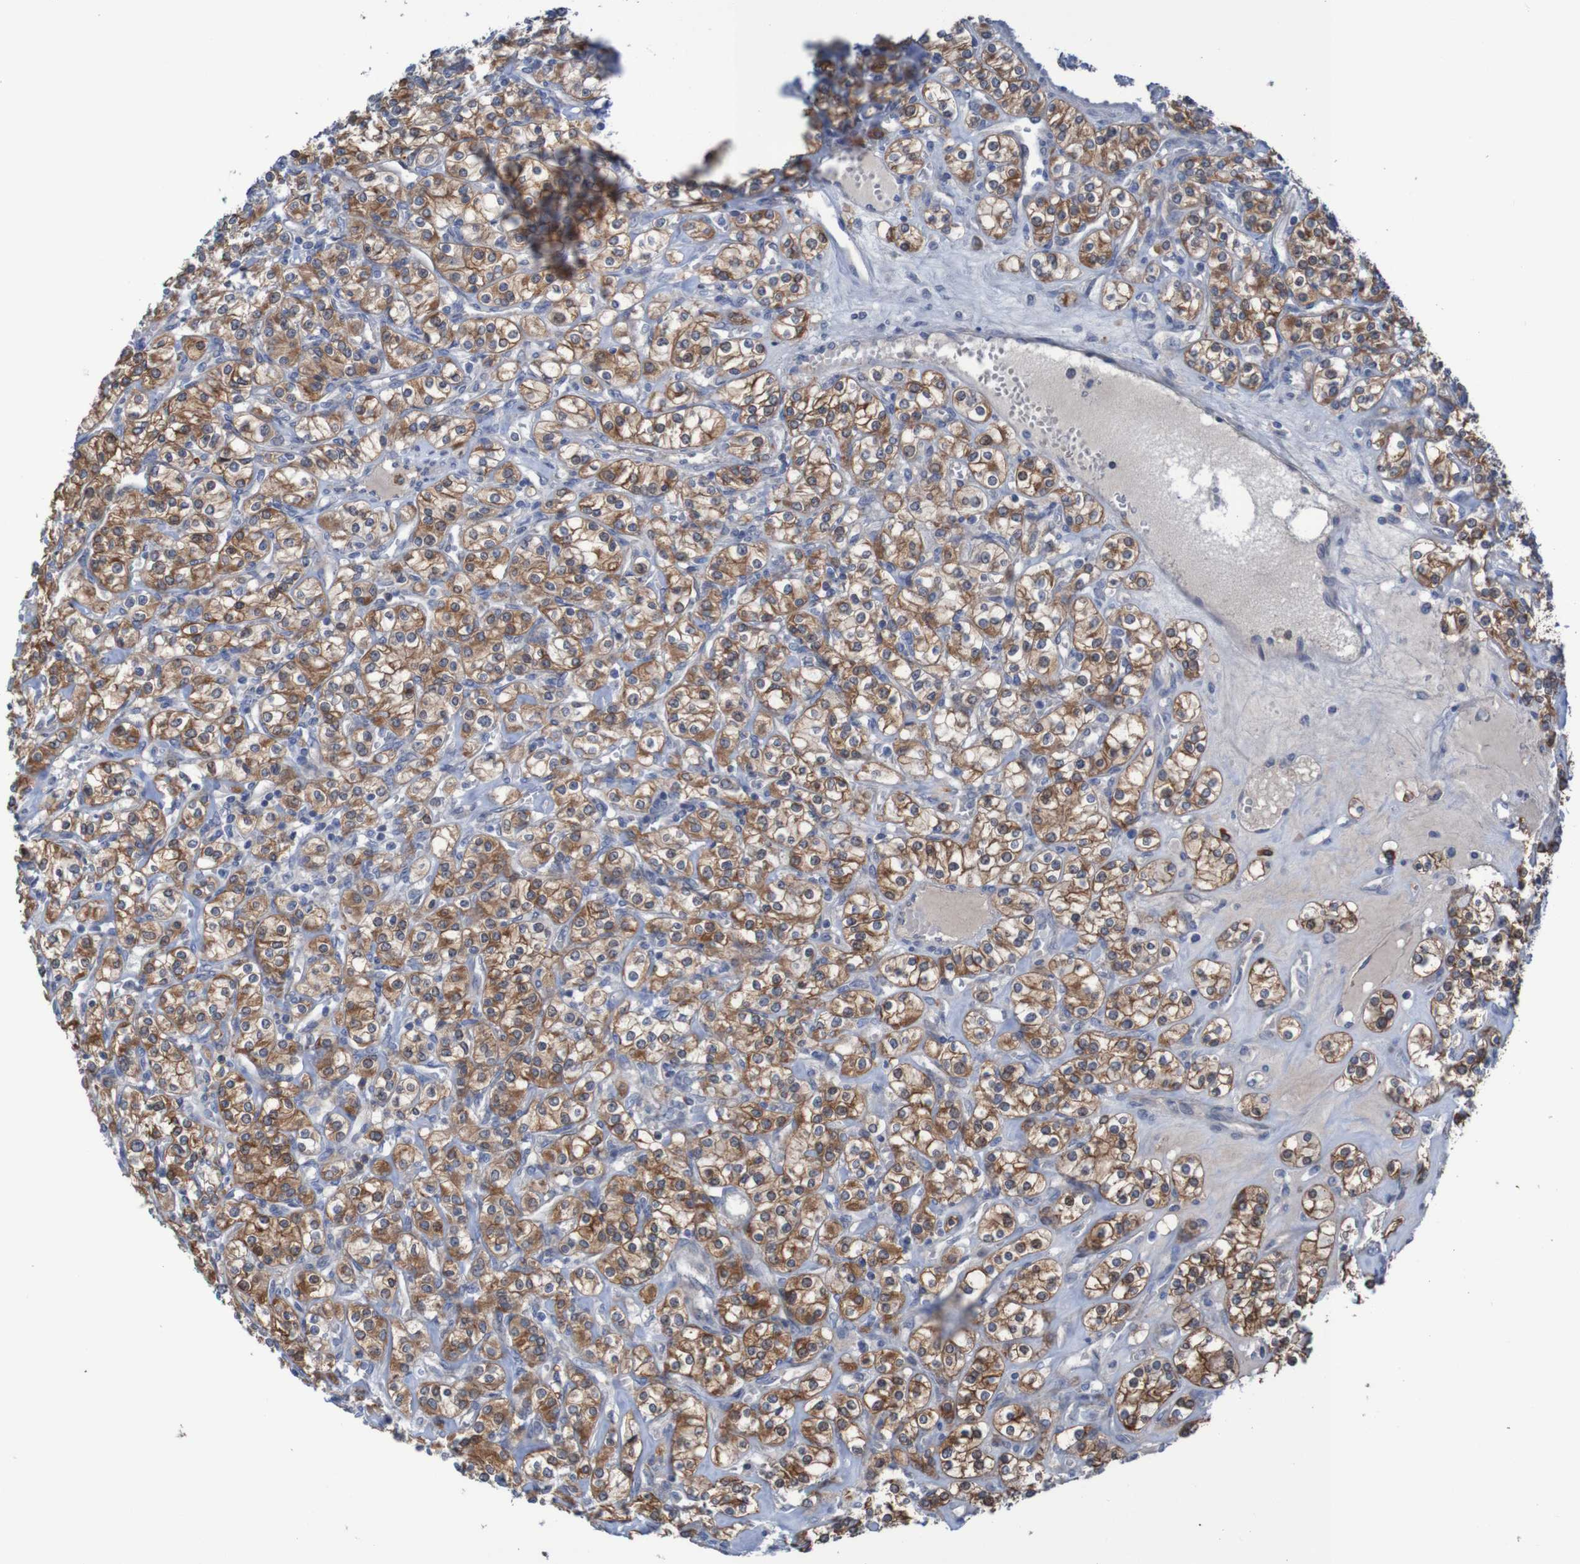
{"staining": {"intensity": "strong", "quantity": ">75%", "location": "cytoplasmic/membranous"}, "tissue": "renal cancer", "cell_type": "Tumor cells", "image_type": "cancer", "snomed": [{"axis": "morphology", "description": "Adenocarcinoma, NOS"}, {"axis": "topography", "description": "Kidney"}], "caption": "Human renal cancer (adenocarcinoma) stained with a brown dye demonstrates strong cytoplasmic/membranous positive staining in about >75% of tumor cells.", "gene": "ANGPT4", "patient": {"sex": "male", "age": 77}}